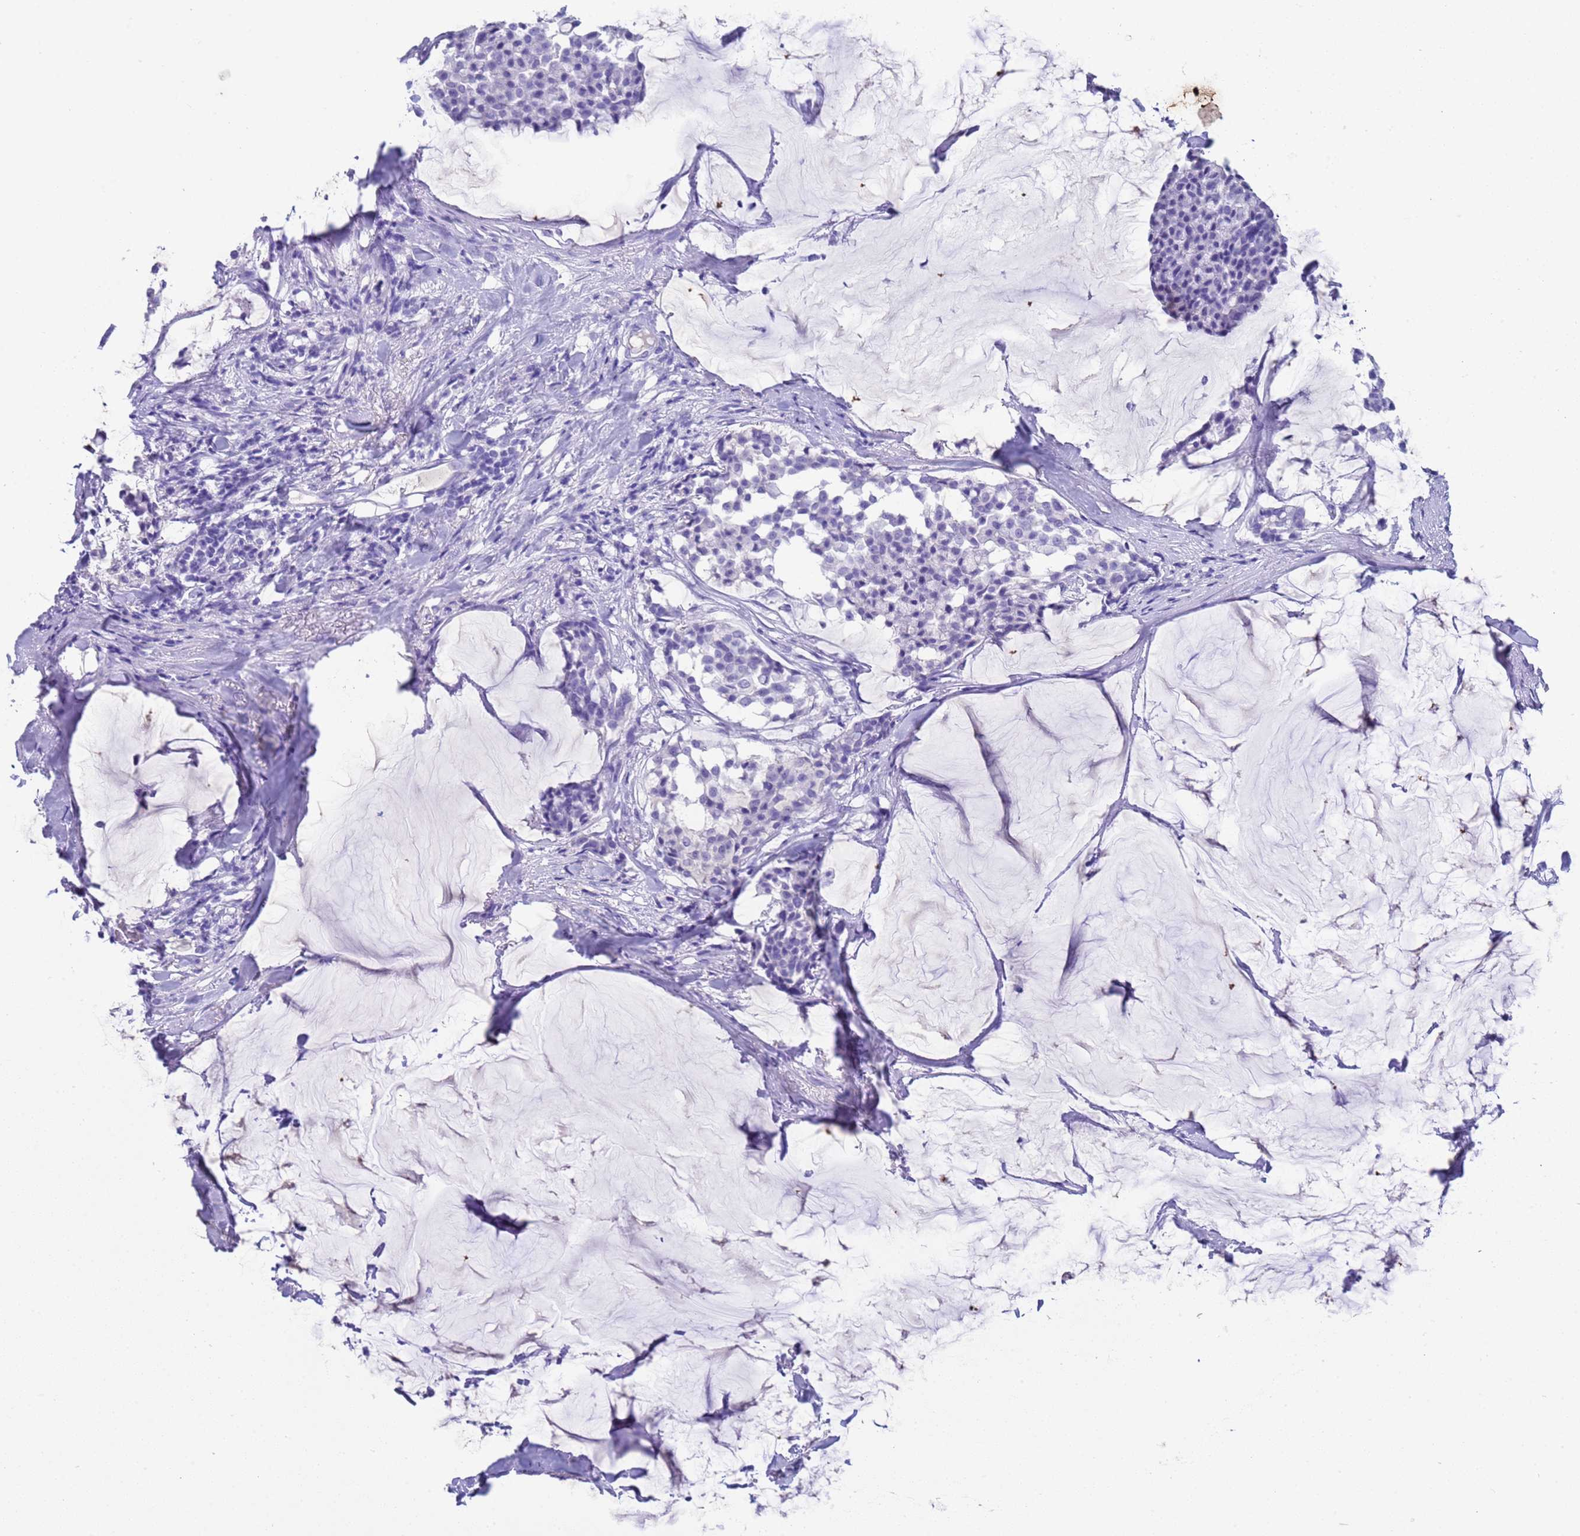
{"staining": {"intensity": "negative", "quantity": "none", "location": "none"}, "tissue": "breast cancer", "cell_type": "Tumor cells", "image_type": "cancer", "snomed": [{"axis": "morphology", "description": "Duct carcinoma"}, {"axis": "topography", "description": "Breast"}], "caption": "Immunohistochemical staining of invasive ductal carcinoma (breast) shows no significant positivity in tumor cells.", "gene": "CKM", "patient": {"sex": "female", "age": 93}}